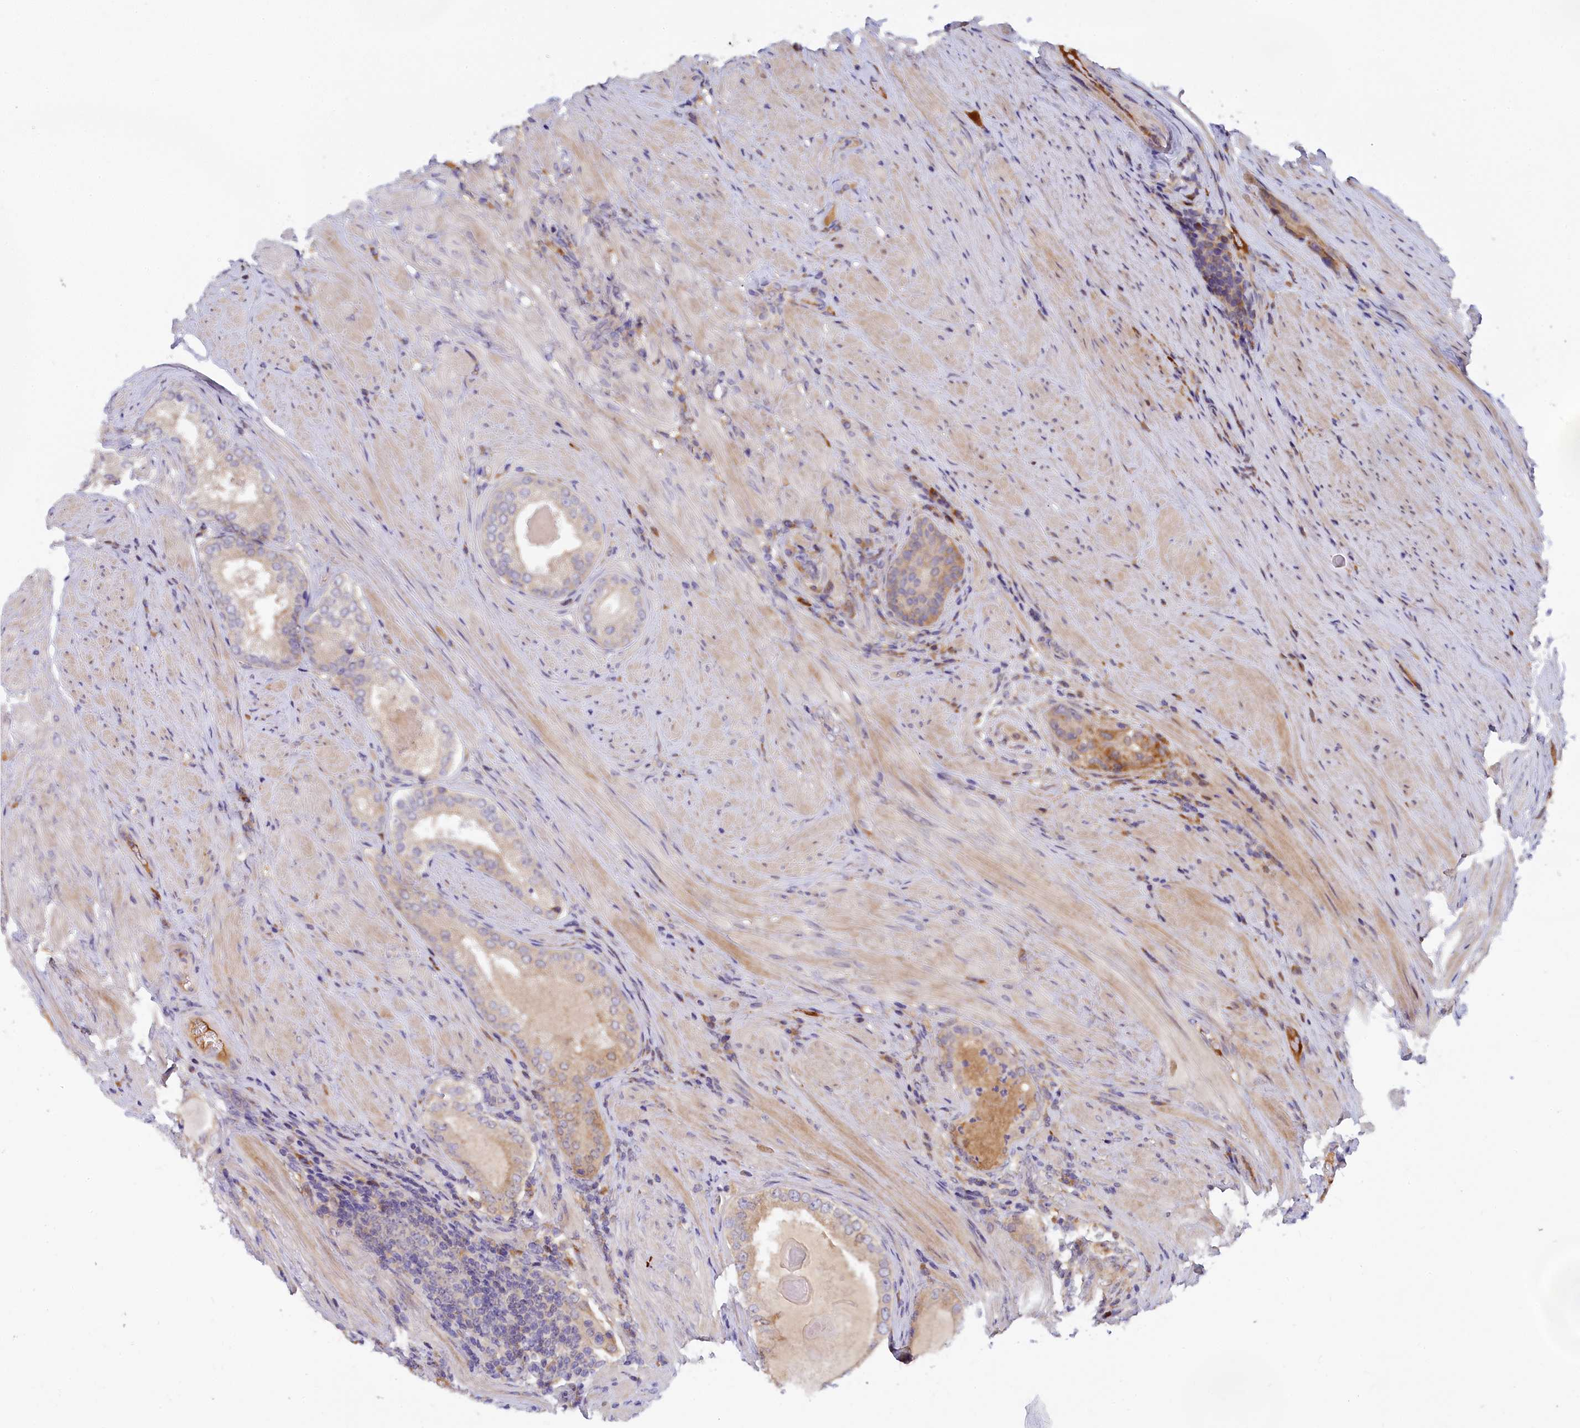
{"staining": {"intensity": "negative", "quantity": "none", "location": "none"}, "tissue": "prostate cancer", "cell_type": "Tumor cells", "image_type": "cancer", "snomed": [{"axis": "morphology", "description": "Adenocarcinoma, Low grade"}, {"axis": "topography", "description": "Prostate"}], "caption": "Micrograph shows no protein staining in tumor cells of prostate cancer tissue.", "gene": "SPATA5L1", "patient": {"sex": "male", "age": 68}}